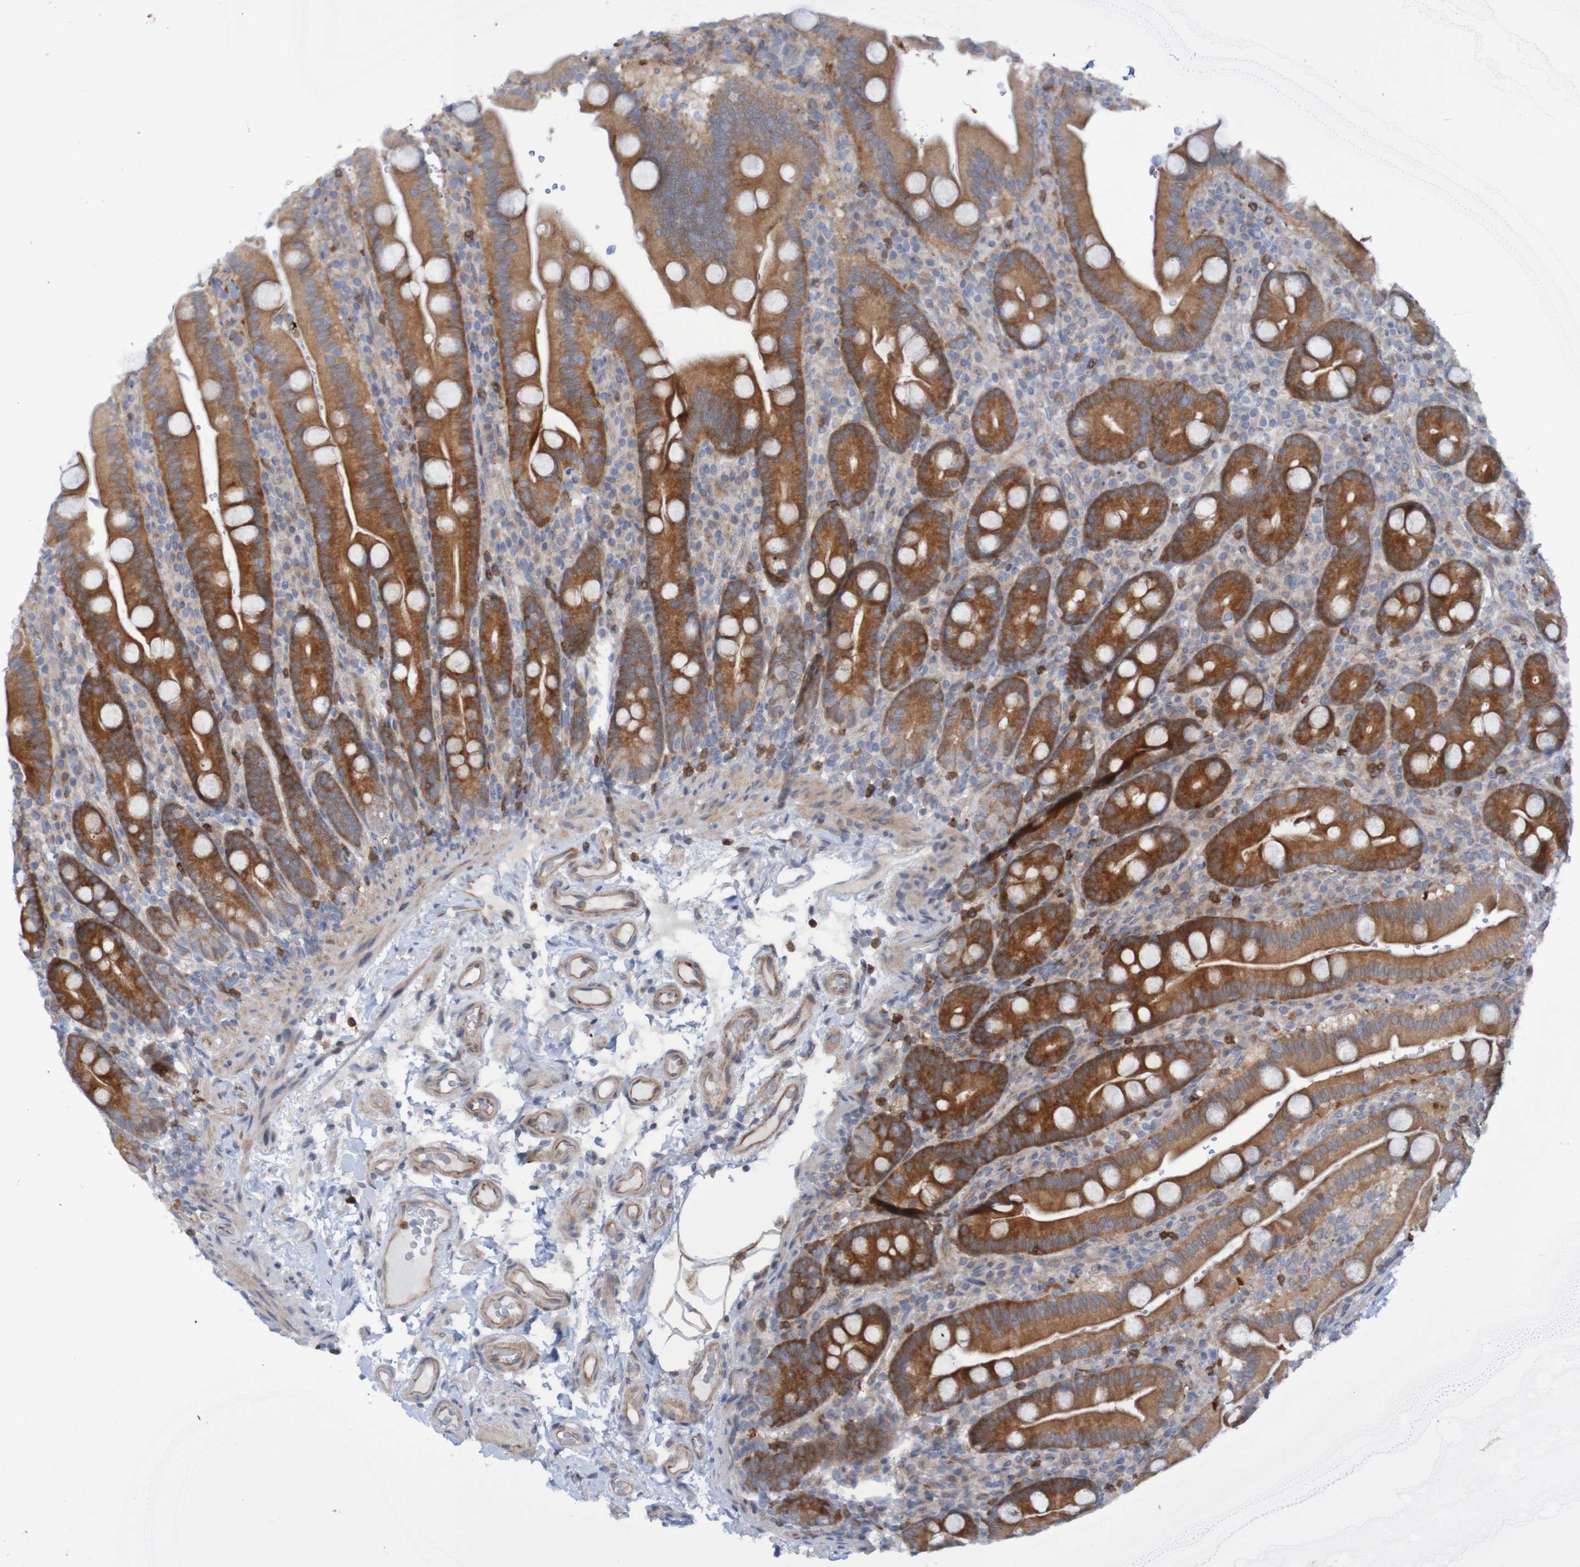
{"staining": {"intensity": "strong", "quantity": ">75%", "location": "cytoplasmic/membranous"}, "tissue": "duodenum", "cell_type": "Glandular cells", "image_type": "normal", "snomed": [{"axis": "morphology", "description": "Normal tissue, NOS"}, {"axis": "topography", "description": "Small intestine, NOS"}], "caption": "The immunohistochemical stain shows strong cytoplasmic/membranous staining in glandular cells of unremarkable duodenum. Using DAB (3,3'-diaminobenzidine) (brown) and hematoxylin (blue) stains, captured at high magnification using brightfield microscopy.", "gene": "ANGPT4", "patient": {"sex": "female", "age": 71}}